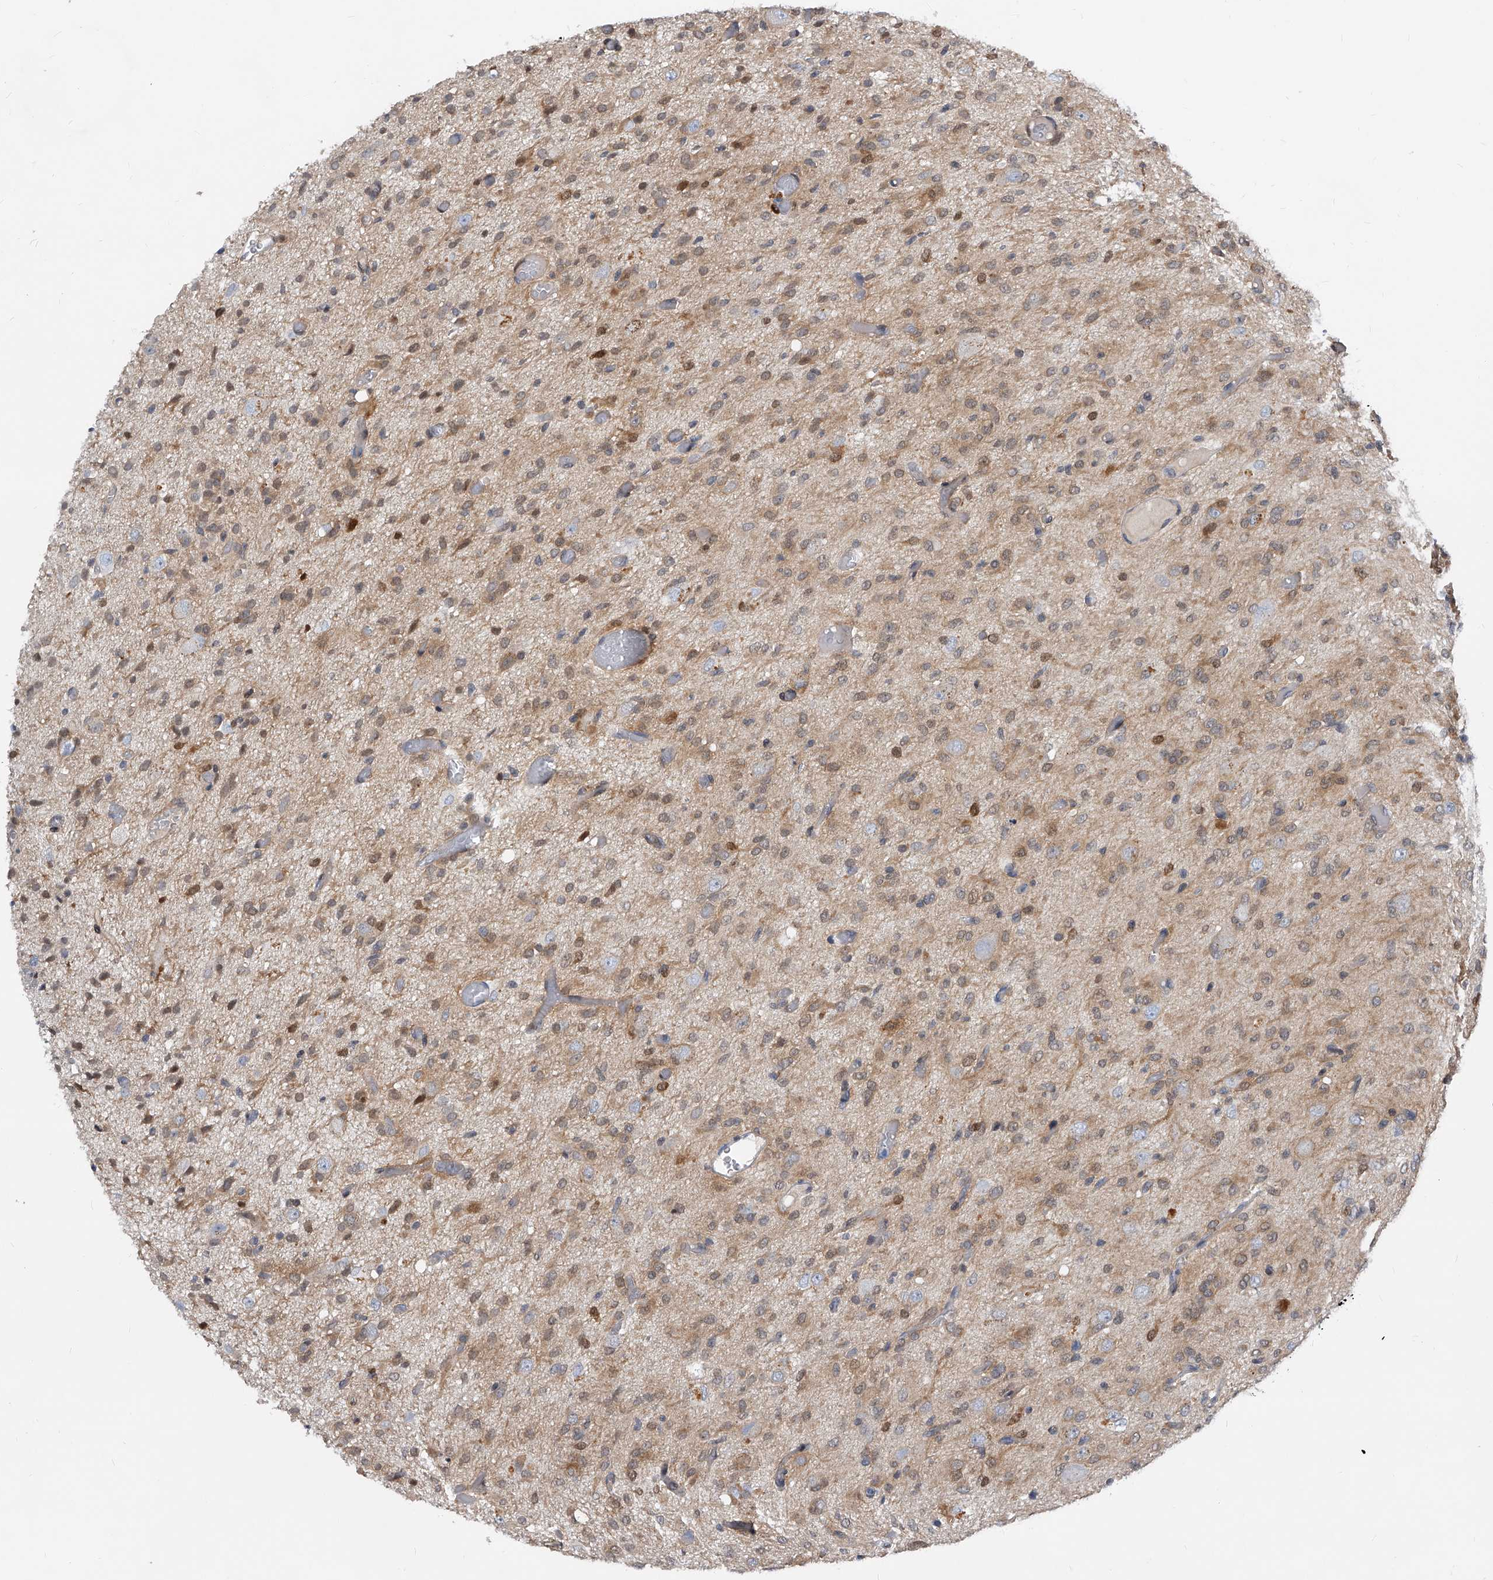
{"staining": {"intensity": "weak", "quantity": "25%-75%", "location": "cytoplasmic/membranous"}, "tissue": "glioma", "cell_type": "Tumor cells", "image_type": "cancer", "snomed": [{"axis": "morphology", "description": "Glioma, malignant, High grade"}, {"axis": "topography", "description": "Brain"}], "caption": "An immunohistochemistry image of neoplastic tissue is shown. Protein staining in brown labels weak cytoplasmic/membranous positivity in glioma within tumor cells.", "gene": "MAP2K6", "patient": {"sex": "female", "age": 59}}